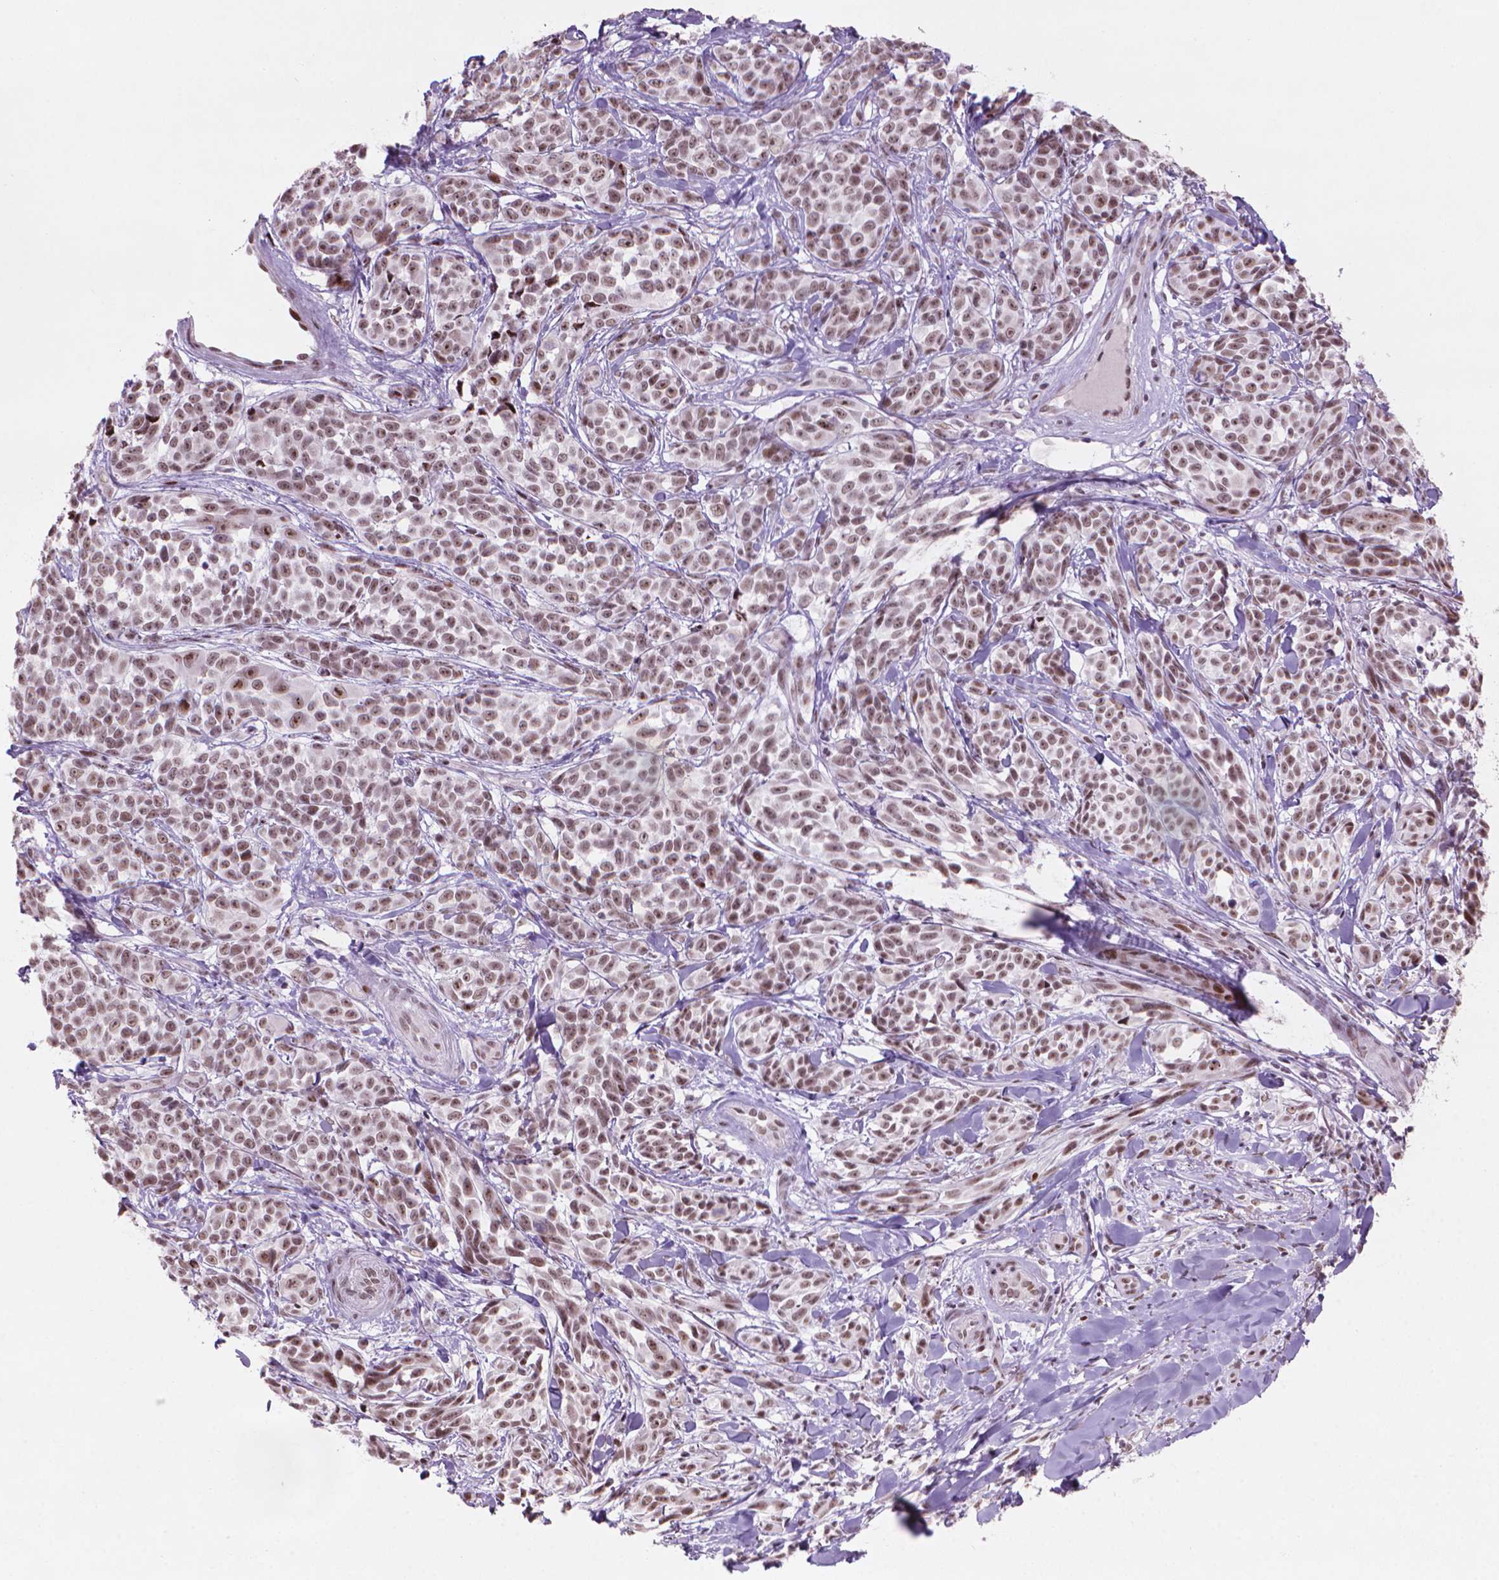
{"staining": {"intensity": "moderate", "quantity": ">75%", "location": "nuclear"}, "tissue": "melanoma", "cell_type": "Tumor cells", "image_type": "cancer", "snomed": [{"axis": "morphology", "description": "Malignant melanoma, NOS"}, {"axis": "topography", "description": "Skin"}], "caption": "Moderate nuclear staining for a protein is seen in approximately >75% of tumor cells of melanoma using IHC.", "gene": "HES7", "patient": {"sex": "female", "age": 88}}